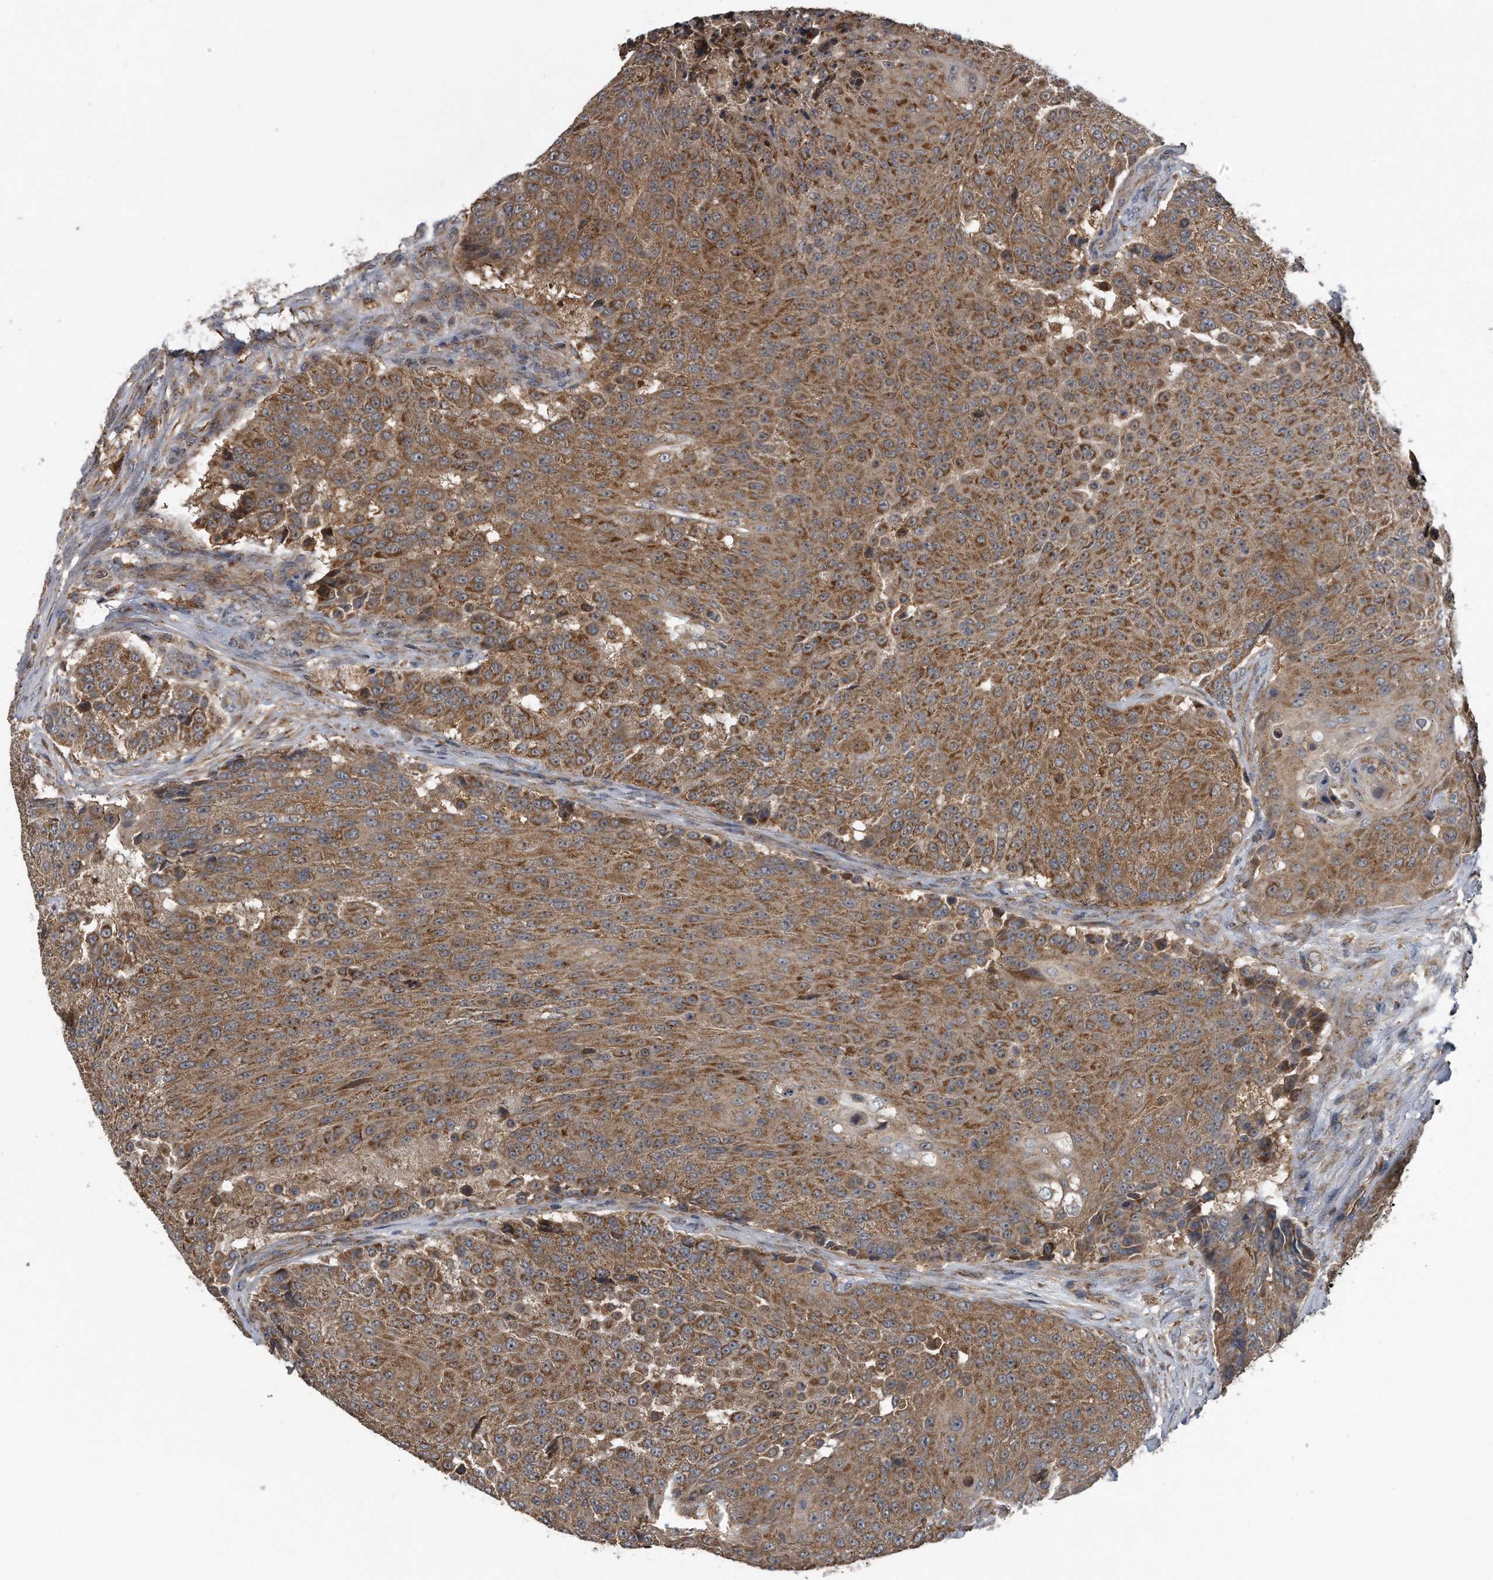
{"staining": {"intensity": "moderate", "quantity": ">75%", "location": "cytoplasmic/membranous"}, "tissue": "urothelial cancer", "cell_type": "Tumor cells", "image_type": "cancer", "snomed": [{"axis": "morphology", "description": "Urothelial carcinoma, High grade"}, {"axis": "topography", "description": "Urinary bladder"}], "caption": "Human high-grade urothelial carcinoma stained for a protein (brown) reveals moderate cytoplasmic/membranous positive staining in about >75% of tumor cells.", "gene": "ALPK2", "patient": {"sex": "female", "age": 63}}